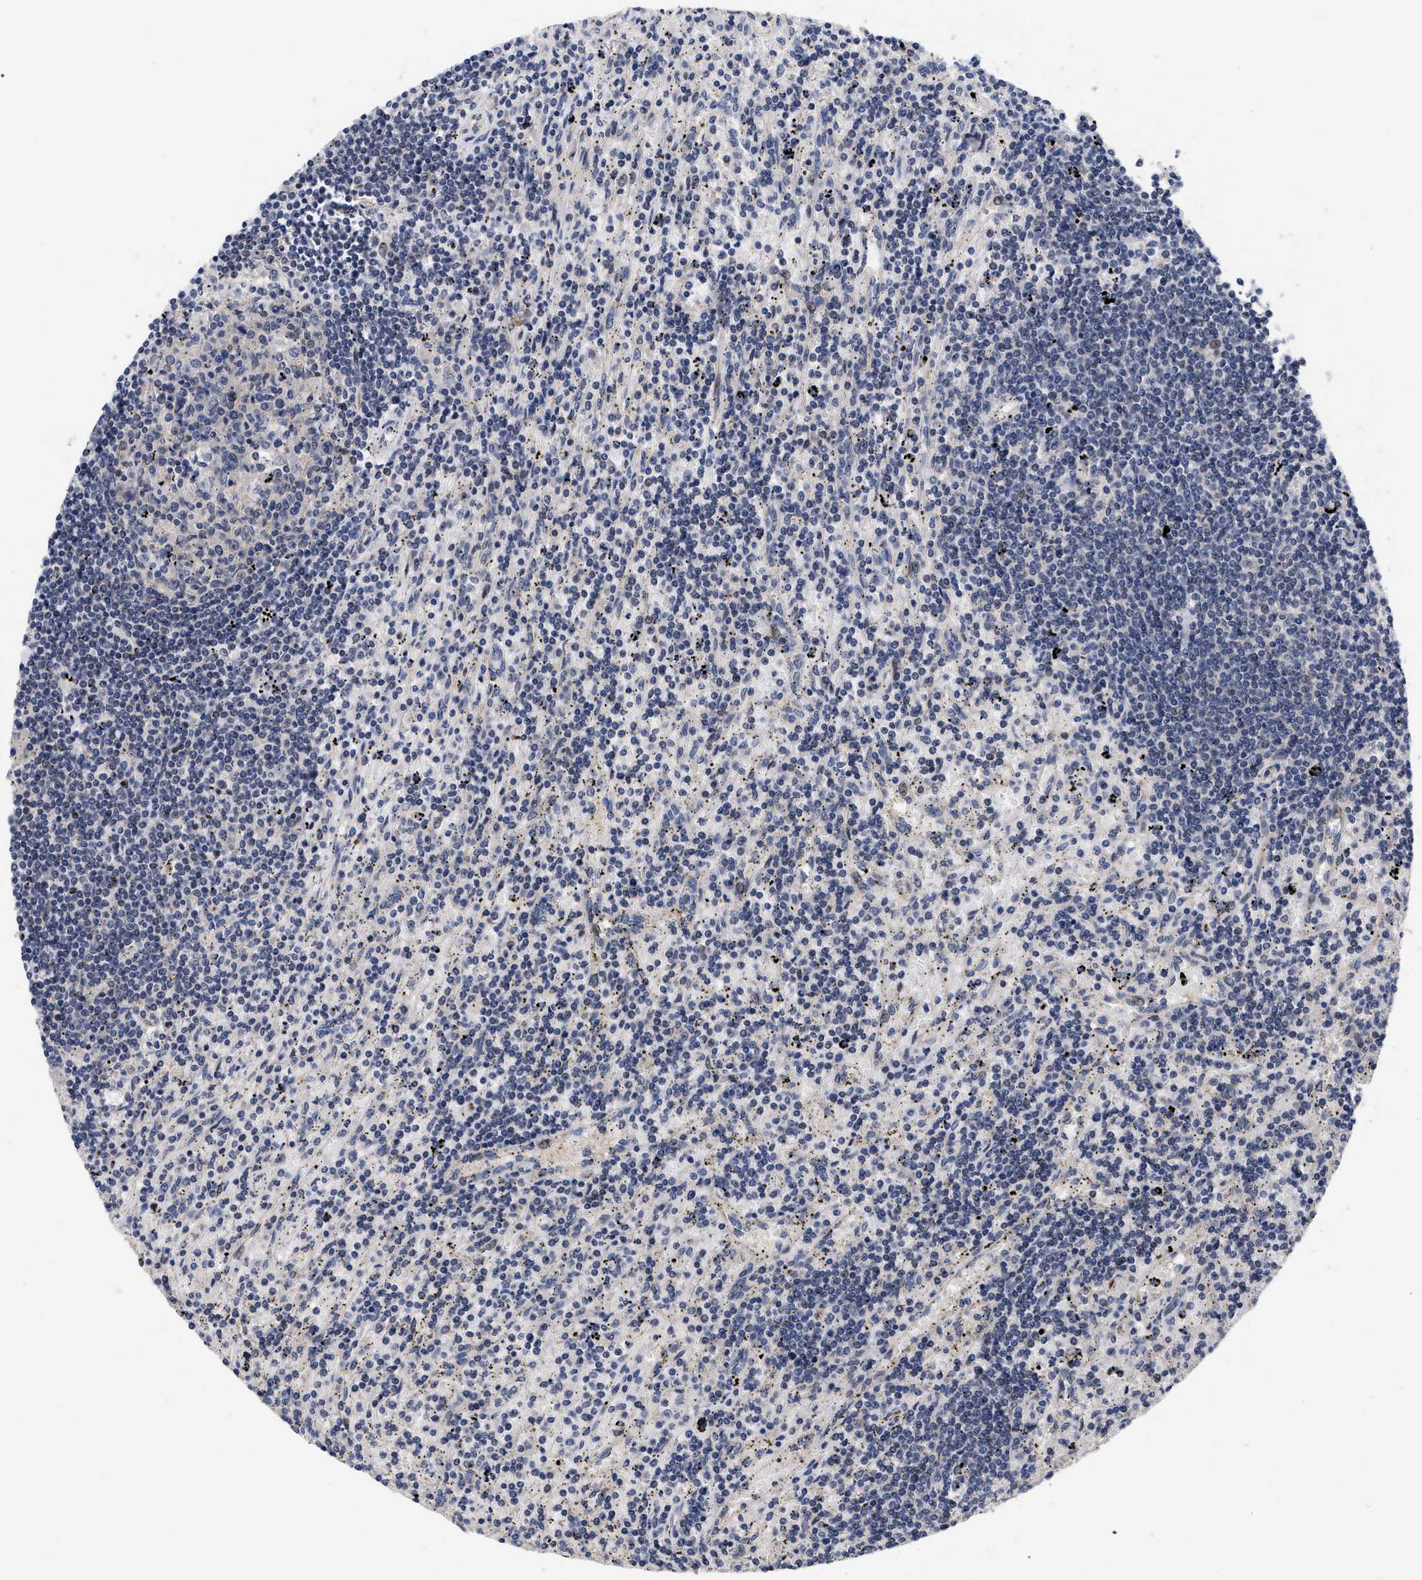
{"staining": {"intensity": "negative", "quantity": "none", "location": "none"}, "tissue": "lymphoma", "cell_type": "Tumor cells", "image_type": "cancer", "snomed": [{"axis": "morphology", "description": "Malignant lymphoma, non-Hodgkin's type, Low grade"}, {"axis": "topography", "description": "Spleen"}], "caption": "The photomicrograph demonstrates no staining of tumor cells in lymphoma.", "gene": "CCN5", "patient": {"sex": "male", "age": 76}}